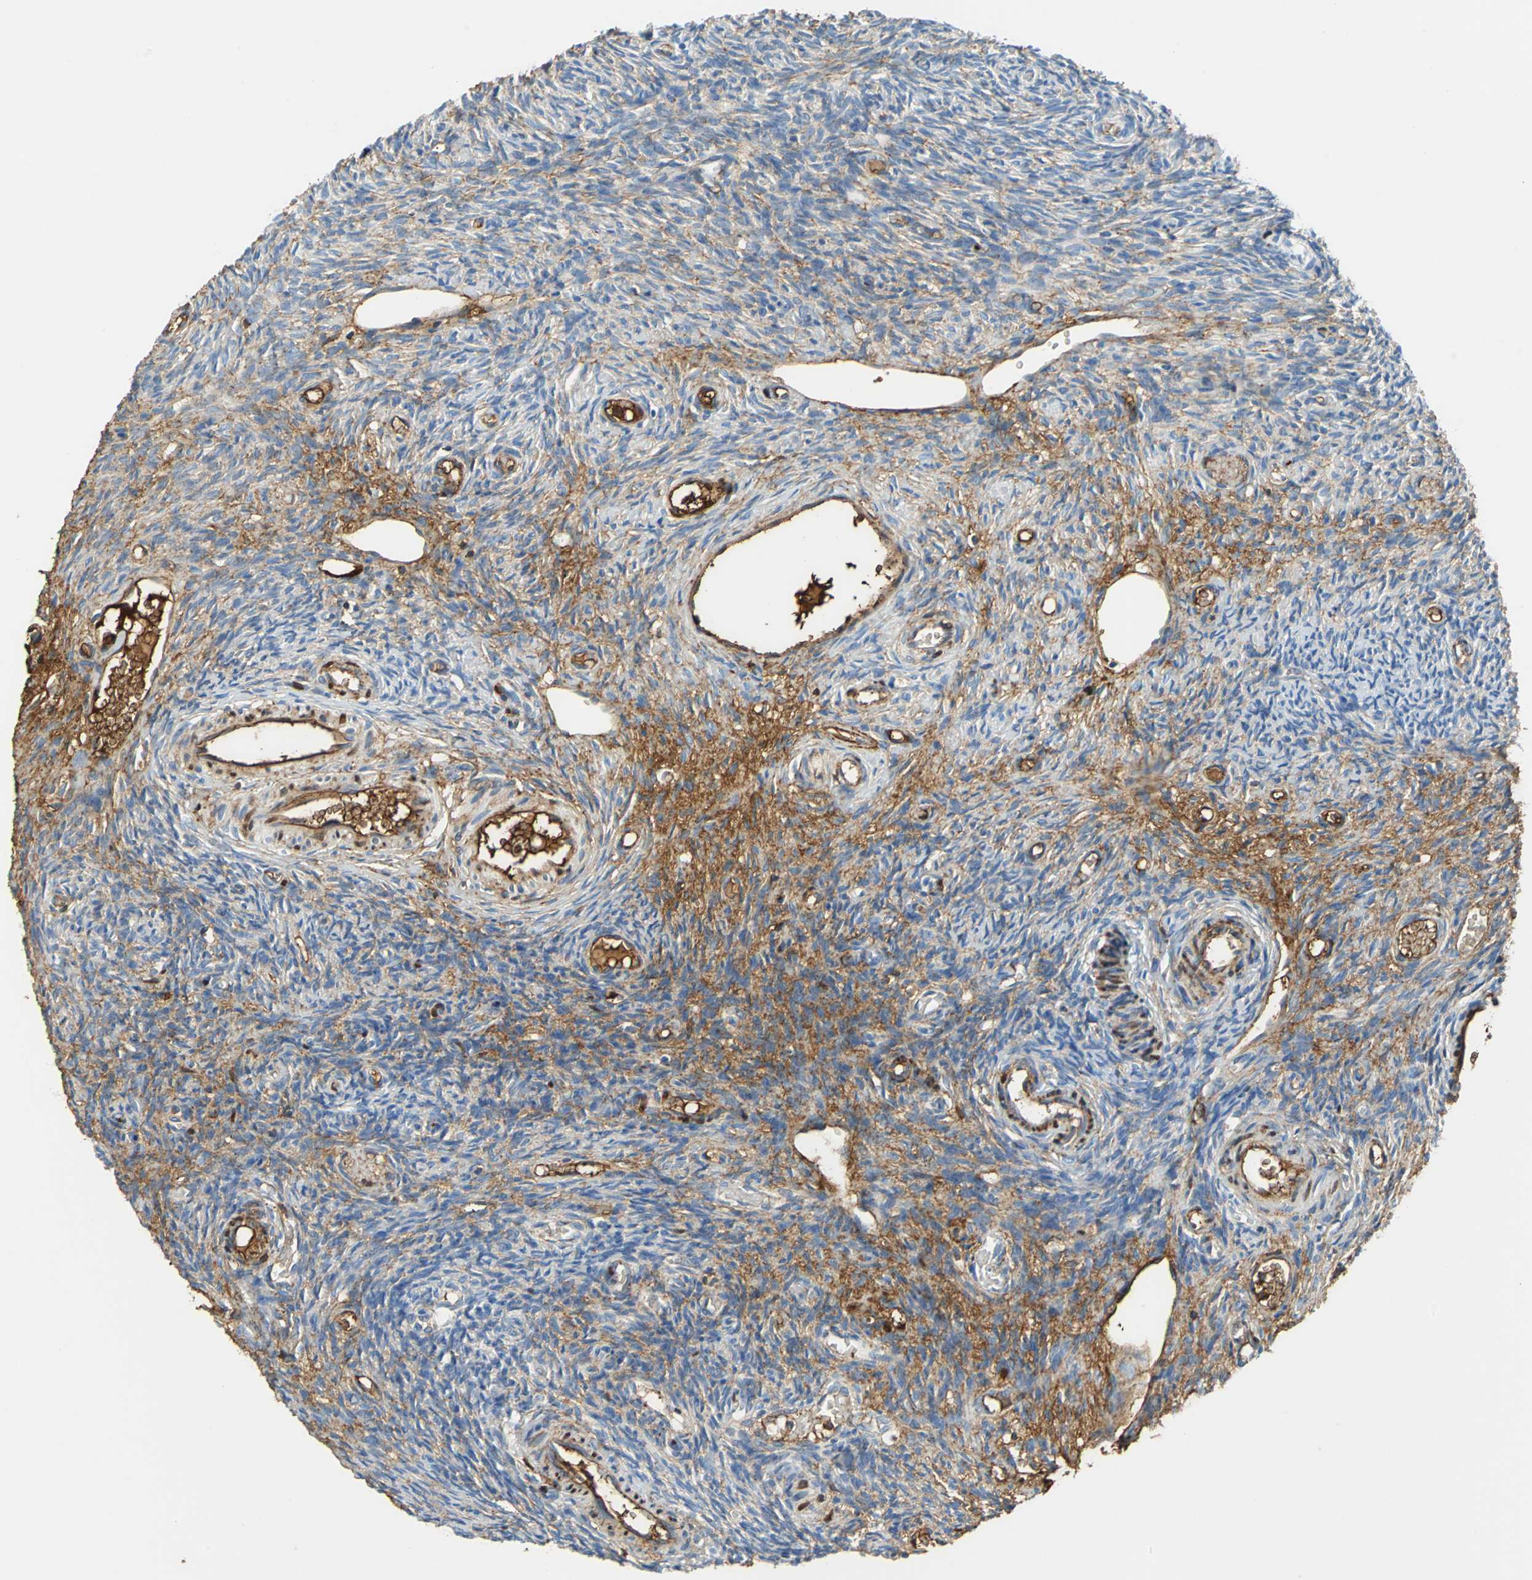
{"staining": {"intensity": "negative", "quantity": "none", "location": "none"}, "tissue": "ovary", "cell_type": "Follicle cells", "image_type": "normal", "snomed": [{"axis": "morphology", "description": "Normal tissue, NOS"}, {"axis": "topography", "description": "Ovary"}], "caption": "This is a image of immunohistochemistry staining of normal ovary, which shows no positivity in follicle cells. (IHC, brightfield microscopy, high magnification).", "gene": "ALB", "patient": {"sex": "female", "age": 35}}